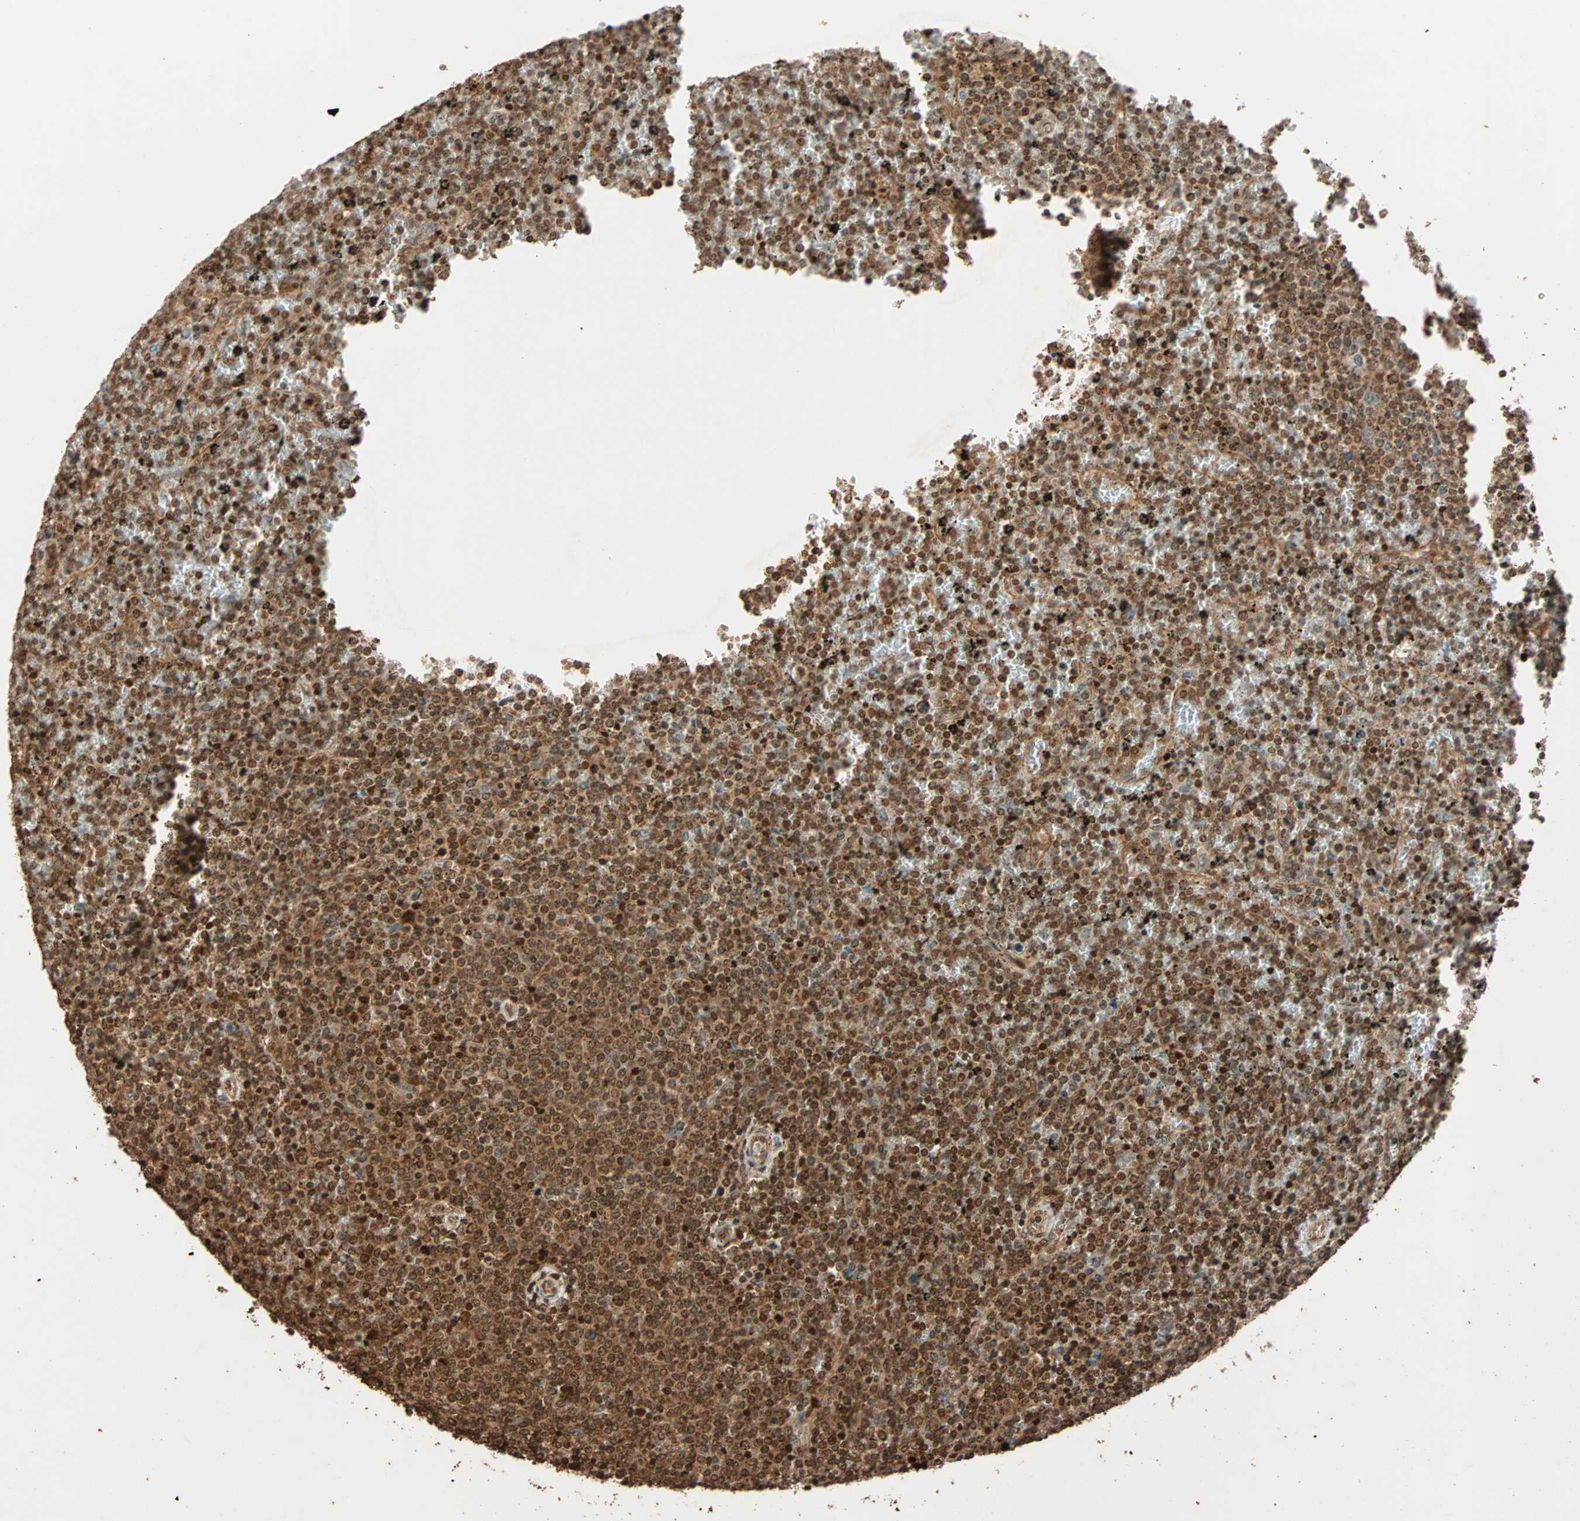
{"staining": {"intensity": "strong", "quantity": ">75%", "location": "nuclear"}, "tissue": "lymphoma", "cell_type": "Tumor cells", "image_type": "cancer", "snomed": [{"axis": "morphology", "description": "Malignant lymphoma, non-Hodgkin's type, Low grade"}, {"axis": "topography", "description": "Spleen"}], "caption": "This is a micrograph of immunohistochemistry staining of lymphoma, which shows strong staining in the nuclear of tumor cells.", "gene": "ALKBH5", "patient": {"sex": "female", "age": 77}}